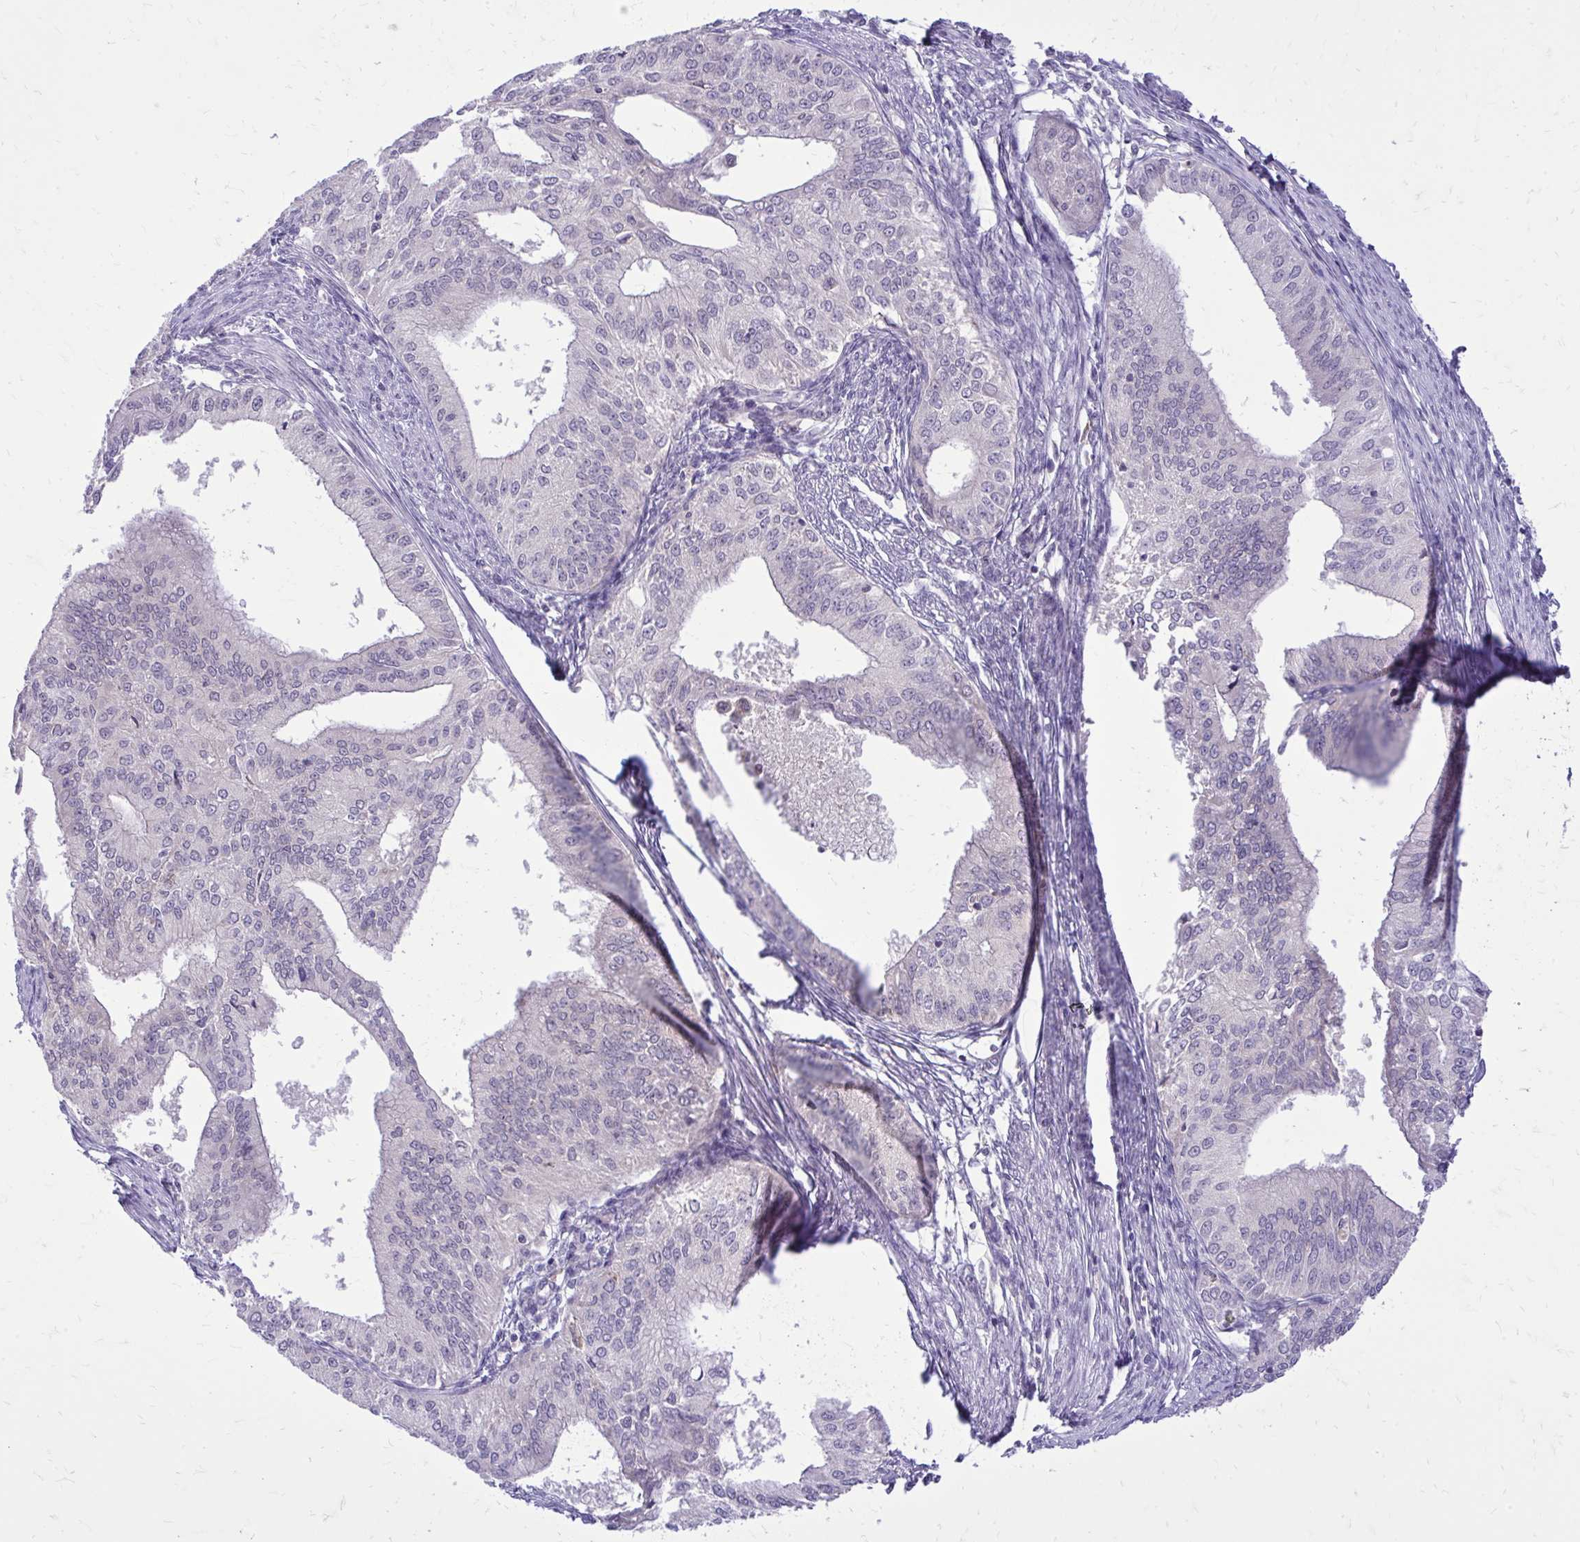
{"staining": {"intensity": "negative", "quantity": "none", "location": "none"}, "tissue": "endometrial cancer", "cell_type": "Tumor cells", "image_type": "cancer", "snomed": [{"axis": "morphology", "description": "Adenocarcinoma, NOS"}, {"axis": "topography", "description": "Endometrium"}], "caption": "Histopathology image shows no significant protein positivity in tumor cells of endometrial adenocarcinoma.", "gene": "DPY19L1", "patient": {"sex": "female", "age": 50}}